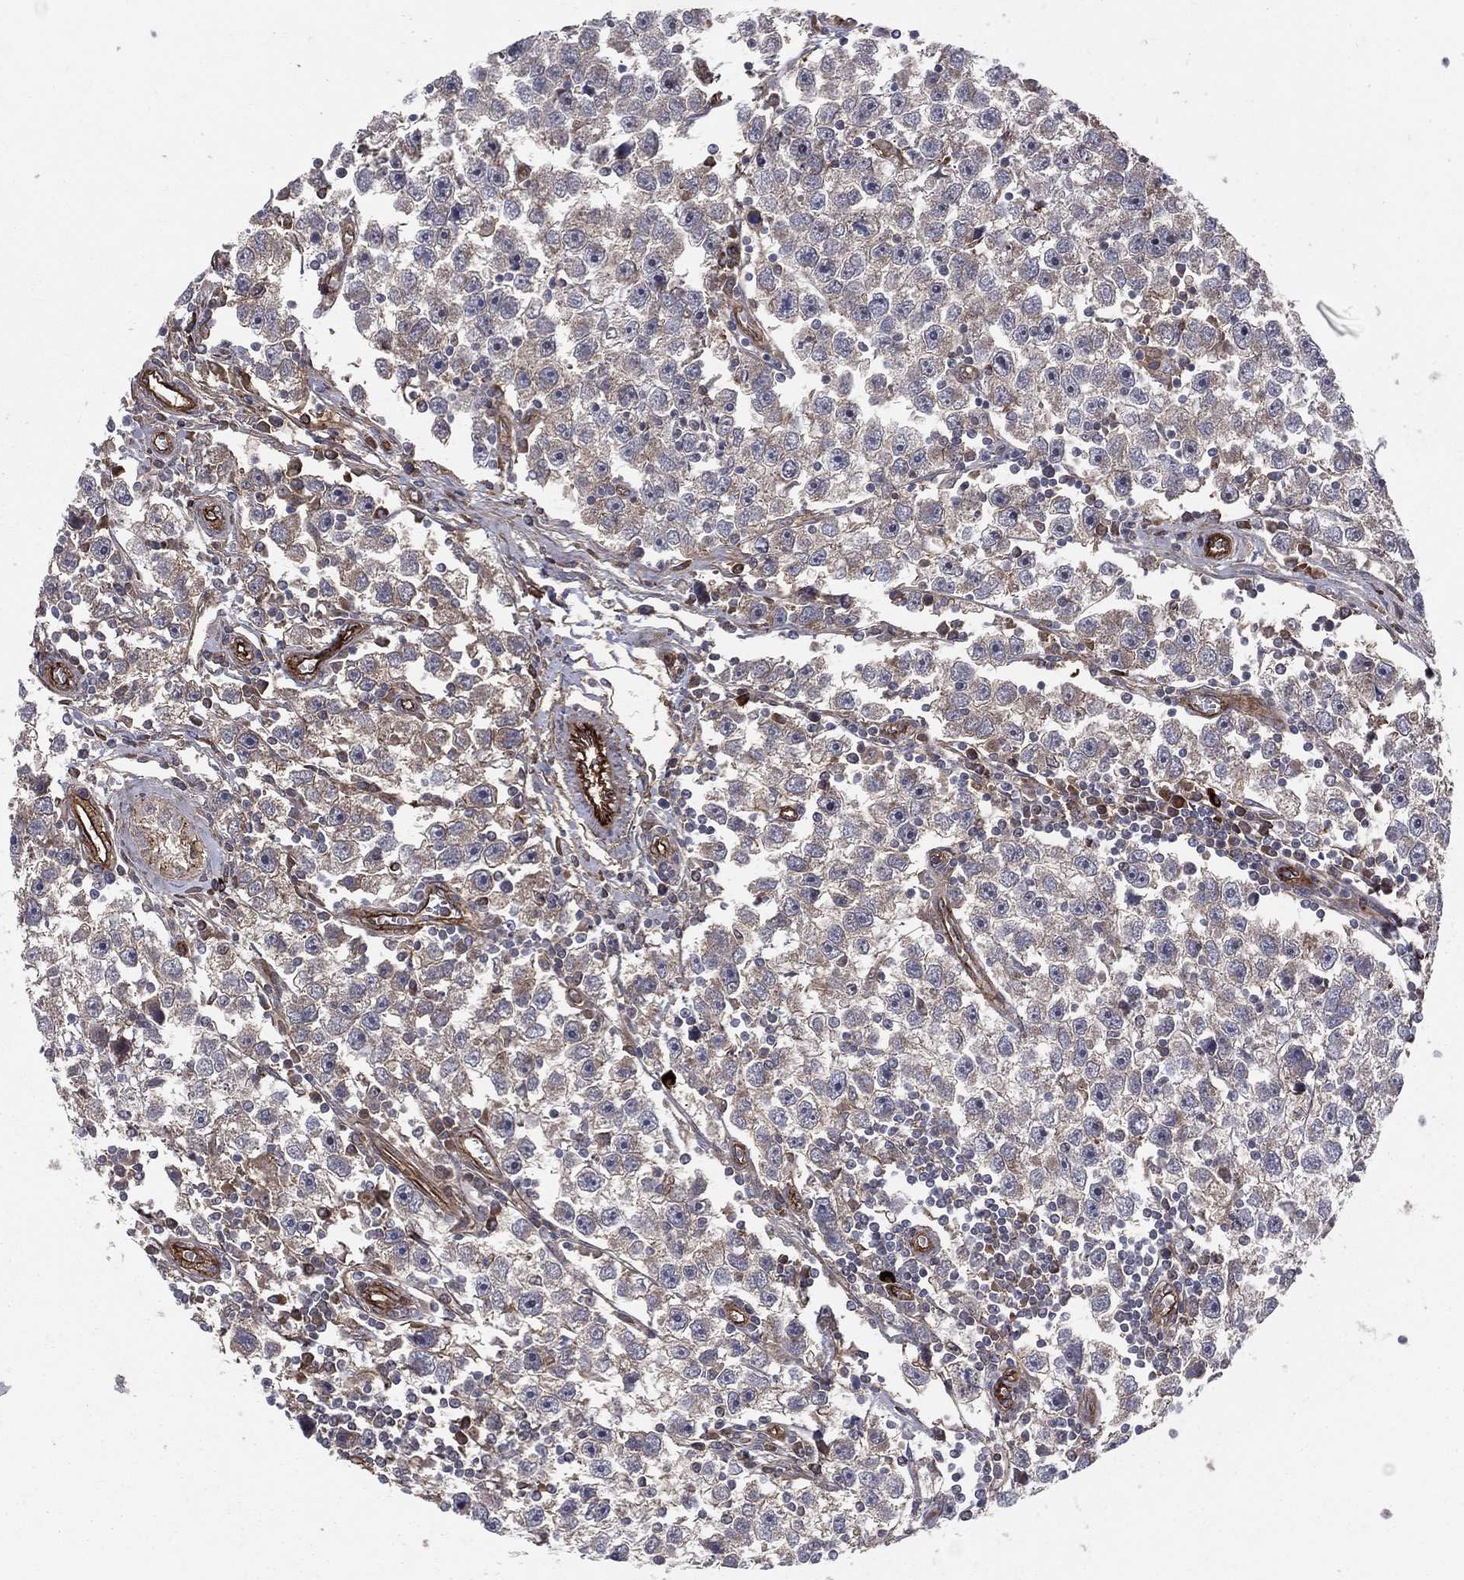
{"staining": {"intensity": "negative", "quantity": "none", "location": "none"}, "tissue": "testis cancer", "cell_type": "Tumor cells", "image_type": "cancer", "snomed": [{"axis": "morphology", "description": "Seminoma, NOS"}, {"axis": "topography", "description": "Testis"}], "caption": "Tumor cells show no significant expression in seminoma (testis).", "gene": "ENTPD1", "patient": {"sex": "male", "age": 30}}